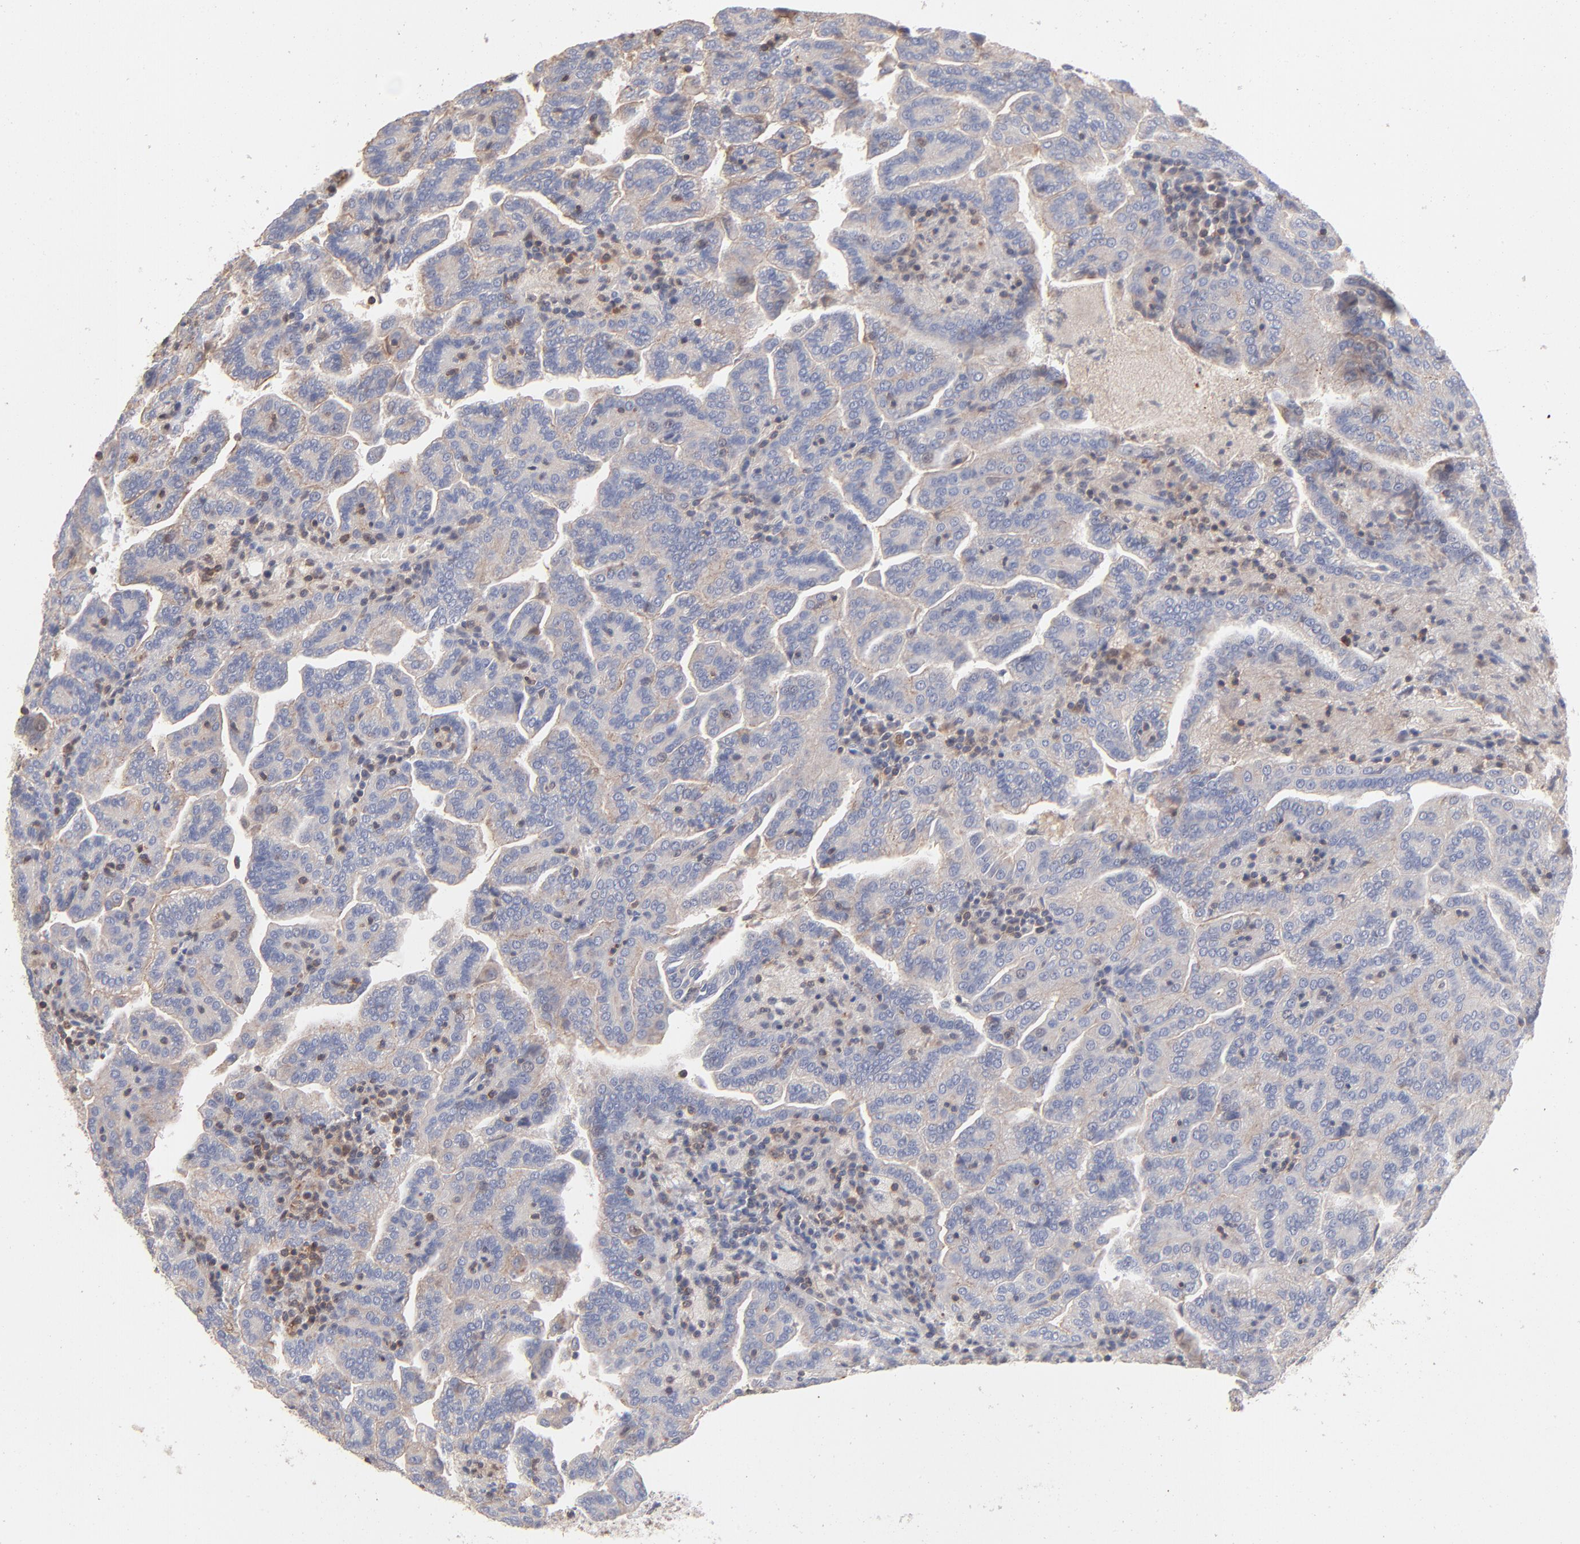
{"staining": {"intensity": "negative", "quantity": "none", "location": "none"}, "tissue": "renal cancer", "cell_type": "Tumor cells", "image_type": "cancer", "snomed": [{"axis": "morphology", "description": "Adenocarcinoma, NOS"}, {"axis": "topography", "description": "Kidney"}], "caption": "Tumor cells are negative for protein expression in human adenocarcinoma (renal). (DAB IHC visualized using brightfield microscopy, high magnification).", "gene": "ARHGEF6", "patient": {"sex": "male", "age": 61}}